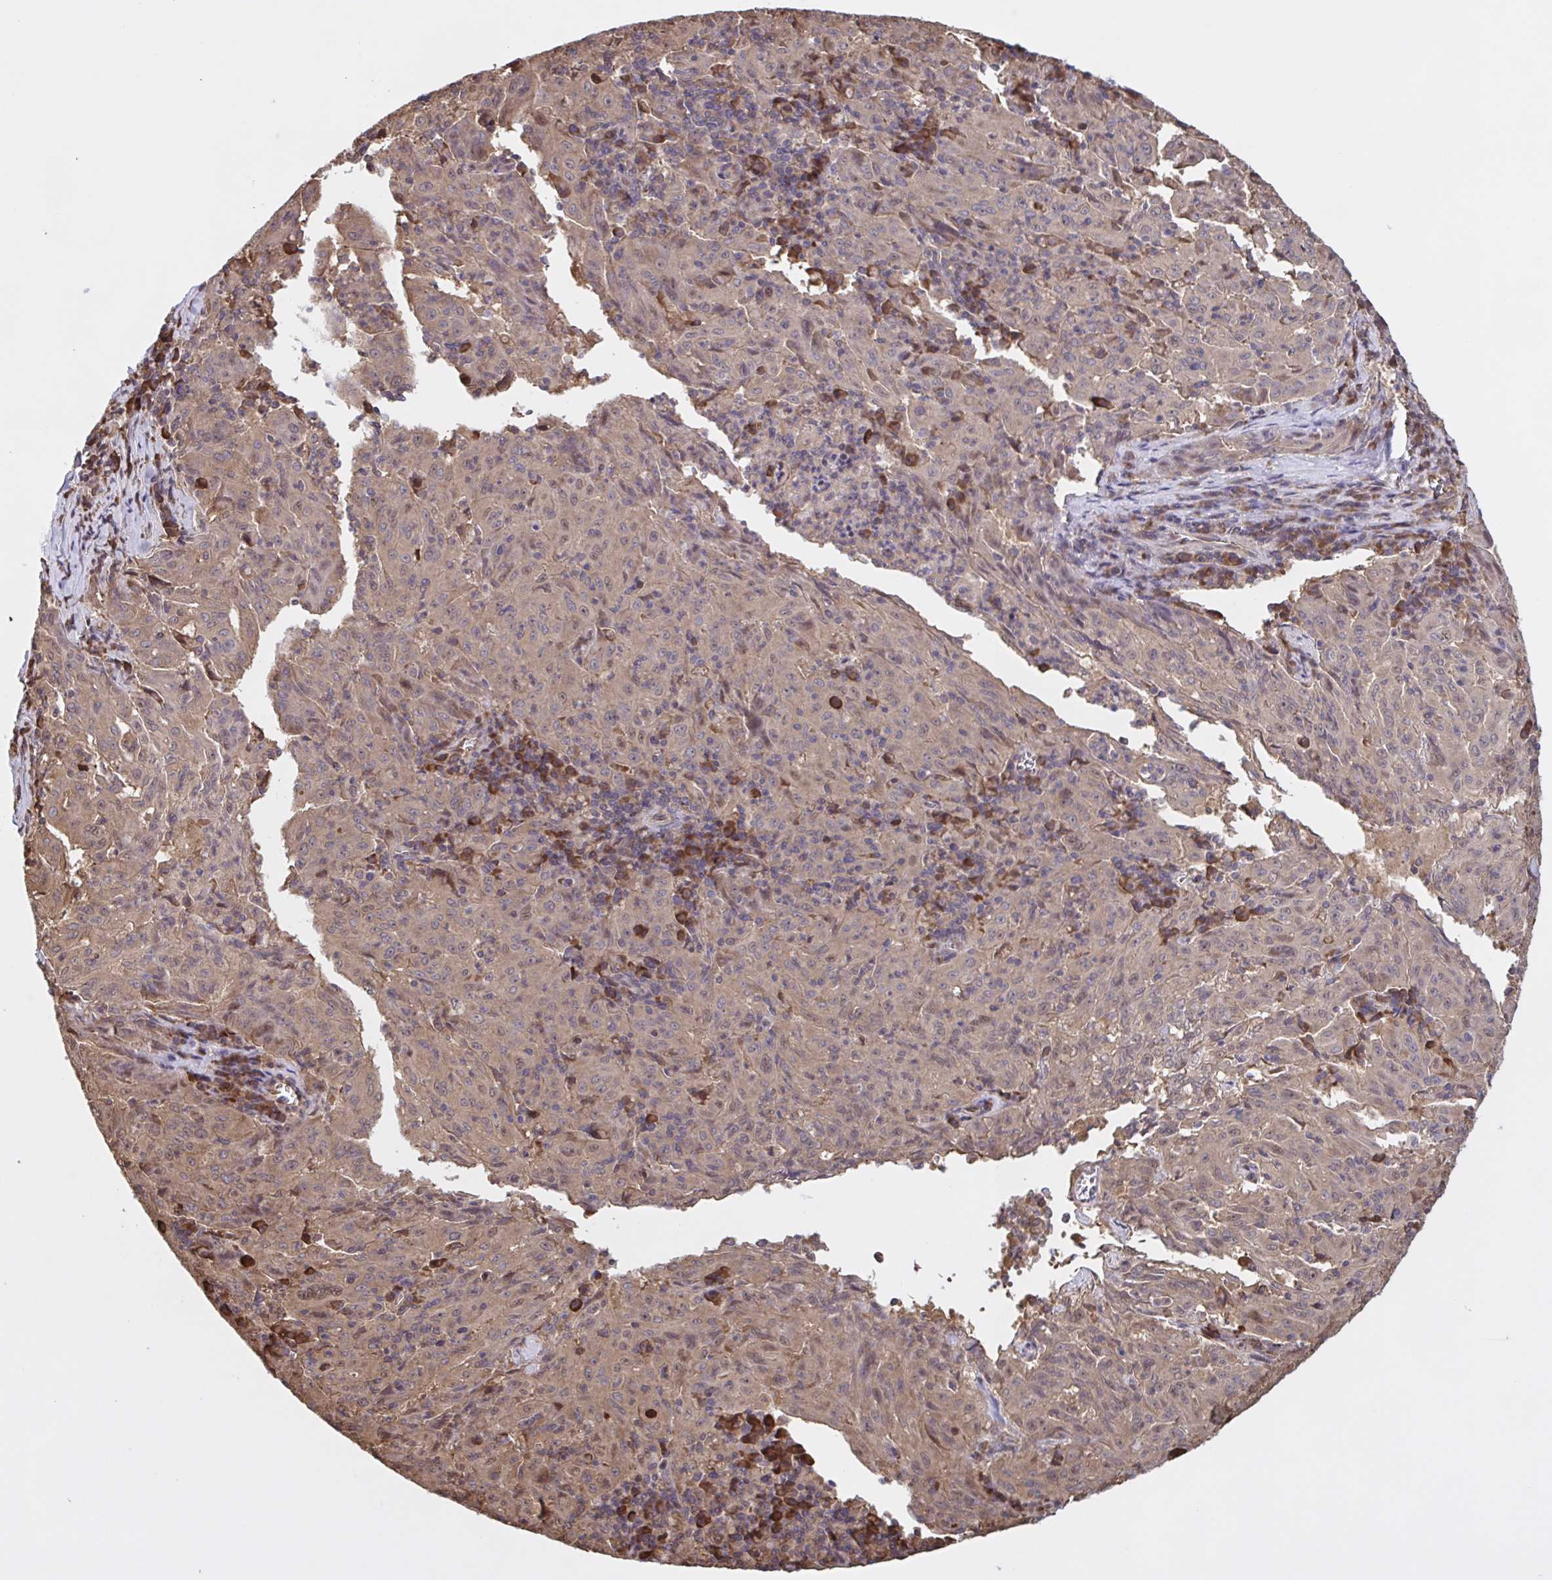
{"staining": {"intensity": "weak", "quantity": "25%-75%", "location": "cytoplasmic/membranous"}, "tissue": "pancreatic cancer", "cell_type": "Tumor cells", "image_type": "cancer", "snomed": [{"axis": "morphology", "description": "Adenocarcinoma, NOS"}, {"axis": "topography", "description": "Pancreas"}], "caption": "DAB immunohistochemical staining of human pancreatic cancer (adenocarcinoma) exhibits weak cytoplasmic/membranous protein staining in approximately 25%-75% of tumor cells. Using DAB (brown) and hematoxylin (blue) stains, captured at high magnification using brightfield microscopy.", "gene": "SEC63", "patient": {"sex": "male", "age": 63}}